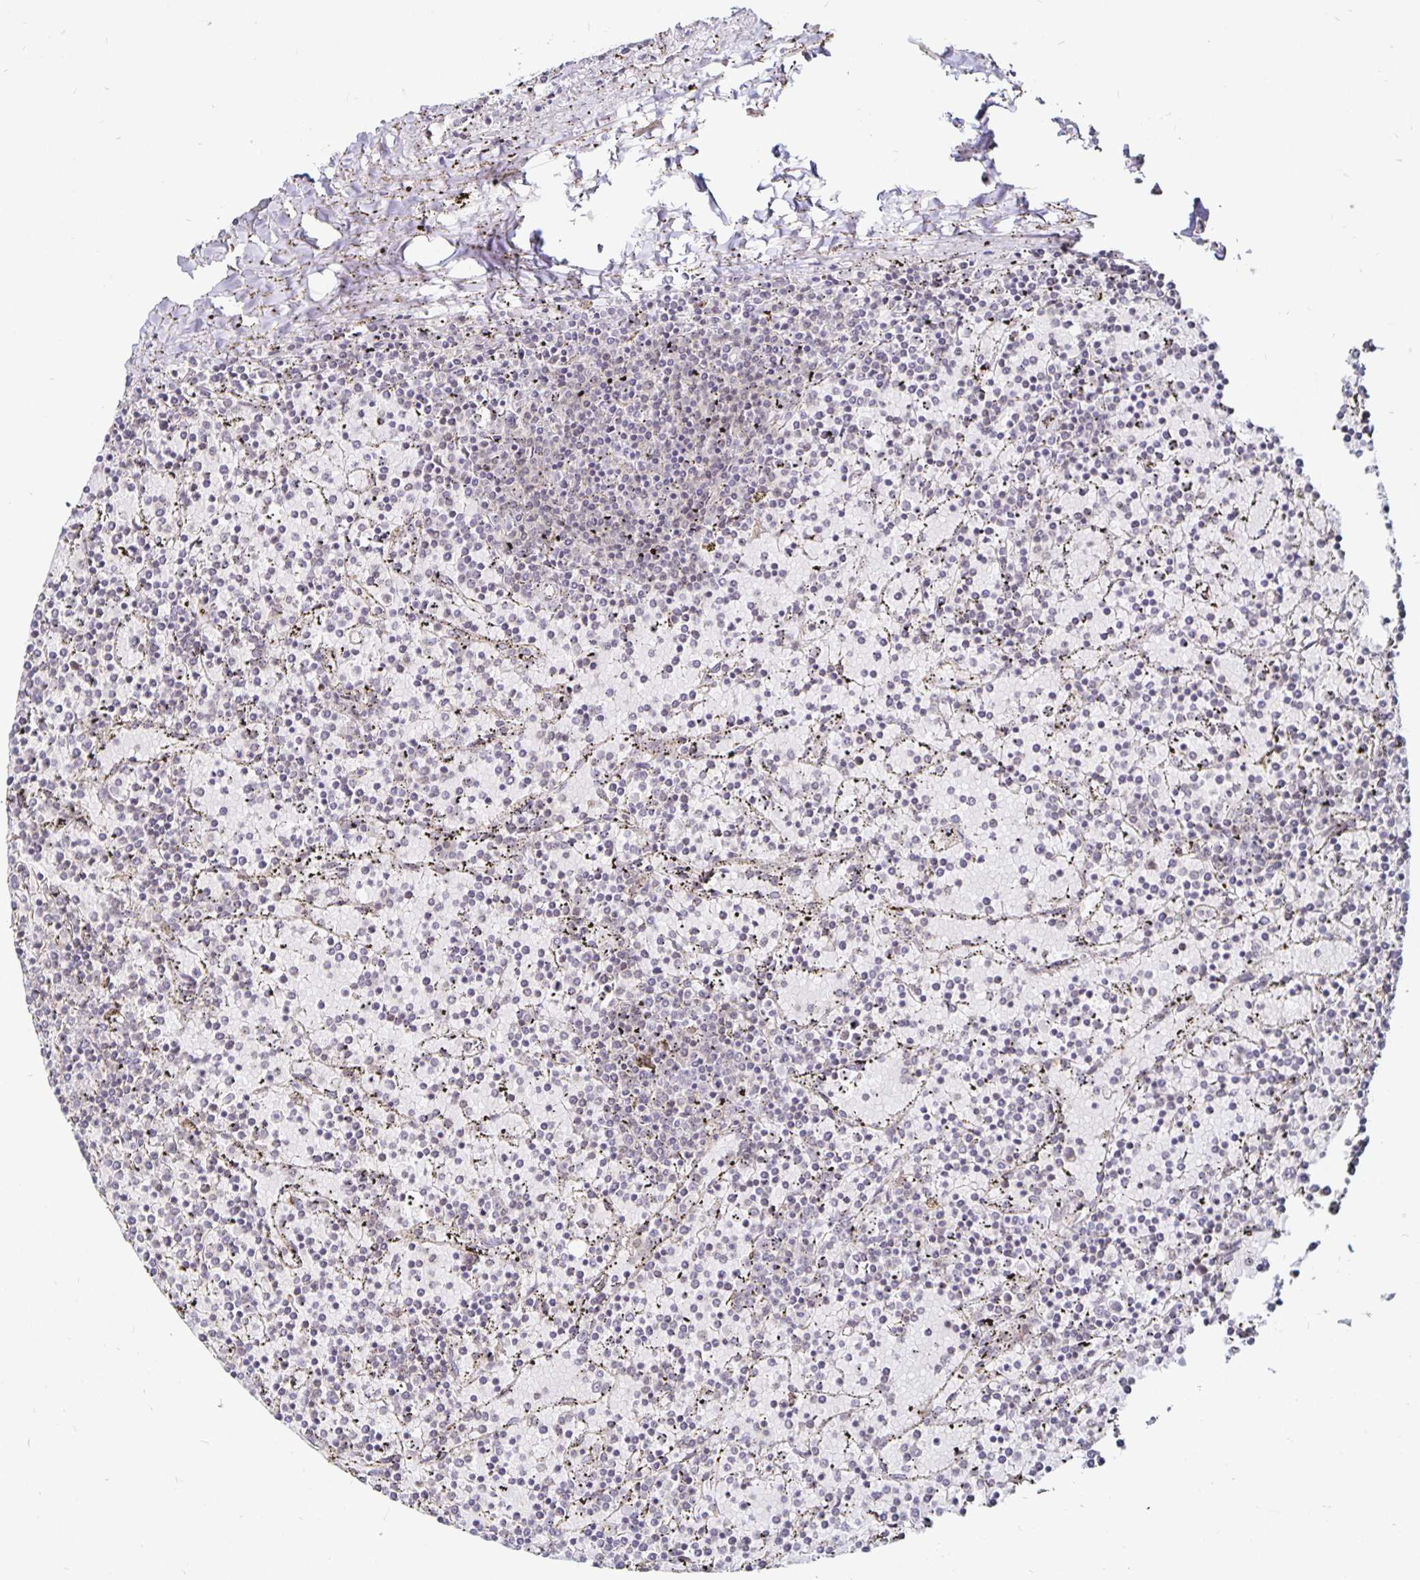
{"staining": {"intensity": "negative", "quantity": "none", "location": "none"}, "tissue": "lymphoma", "cell_type": "Tumor cells", "image_type": "cancer", "snomed": [{"axis": "morphology", "description": "Malignant lymphoma, non-Hodgkin's type, Low grade"}, {"axis": "topography", "description": "Spleen"}], "caption": "IHC image of neoplastic tissue: lymphoma stained with DAB exhibits no significant protein positivity in tumor cells. (DAB (3,3'-diaminobenzidine) IHC, high magnification).", "gene": "CYP27A1", "patient": {"sex": "female", "age": 77}}